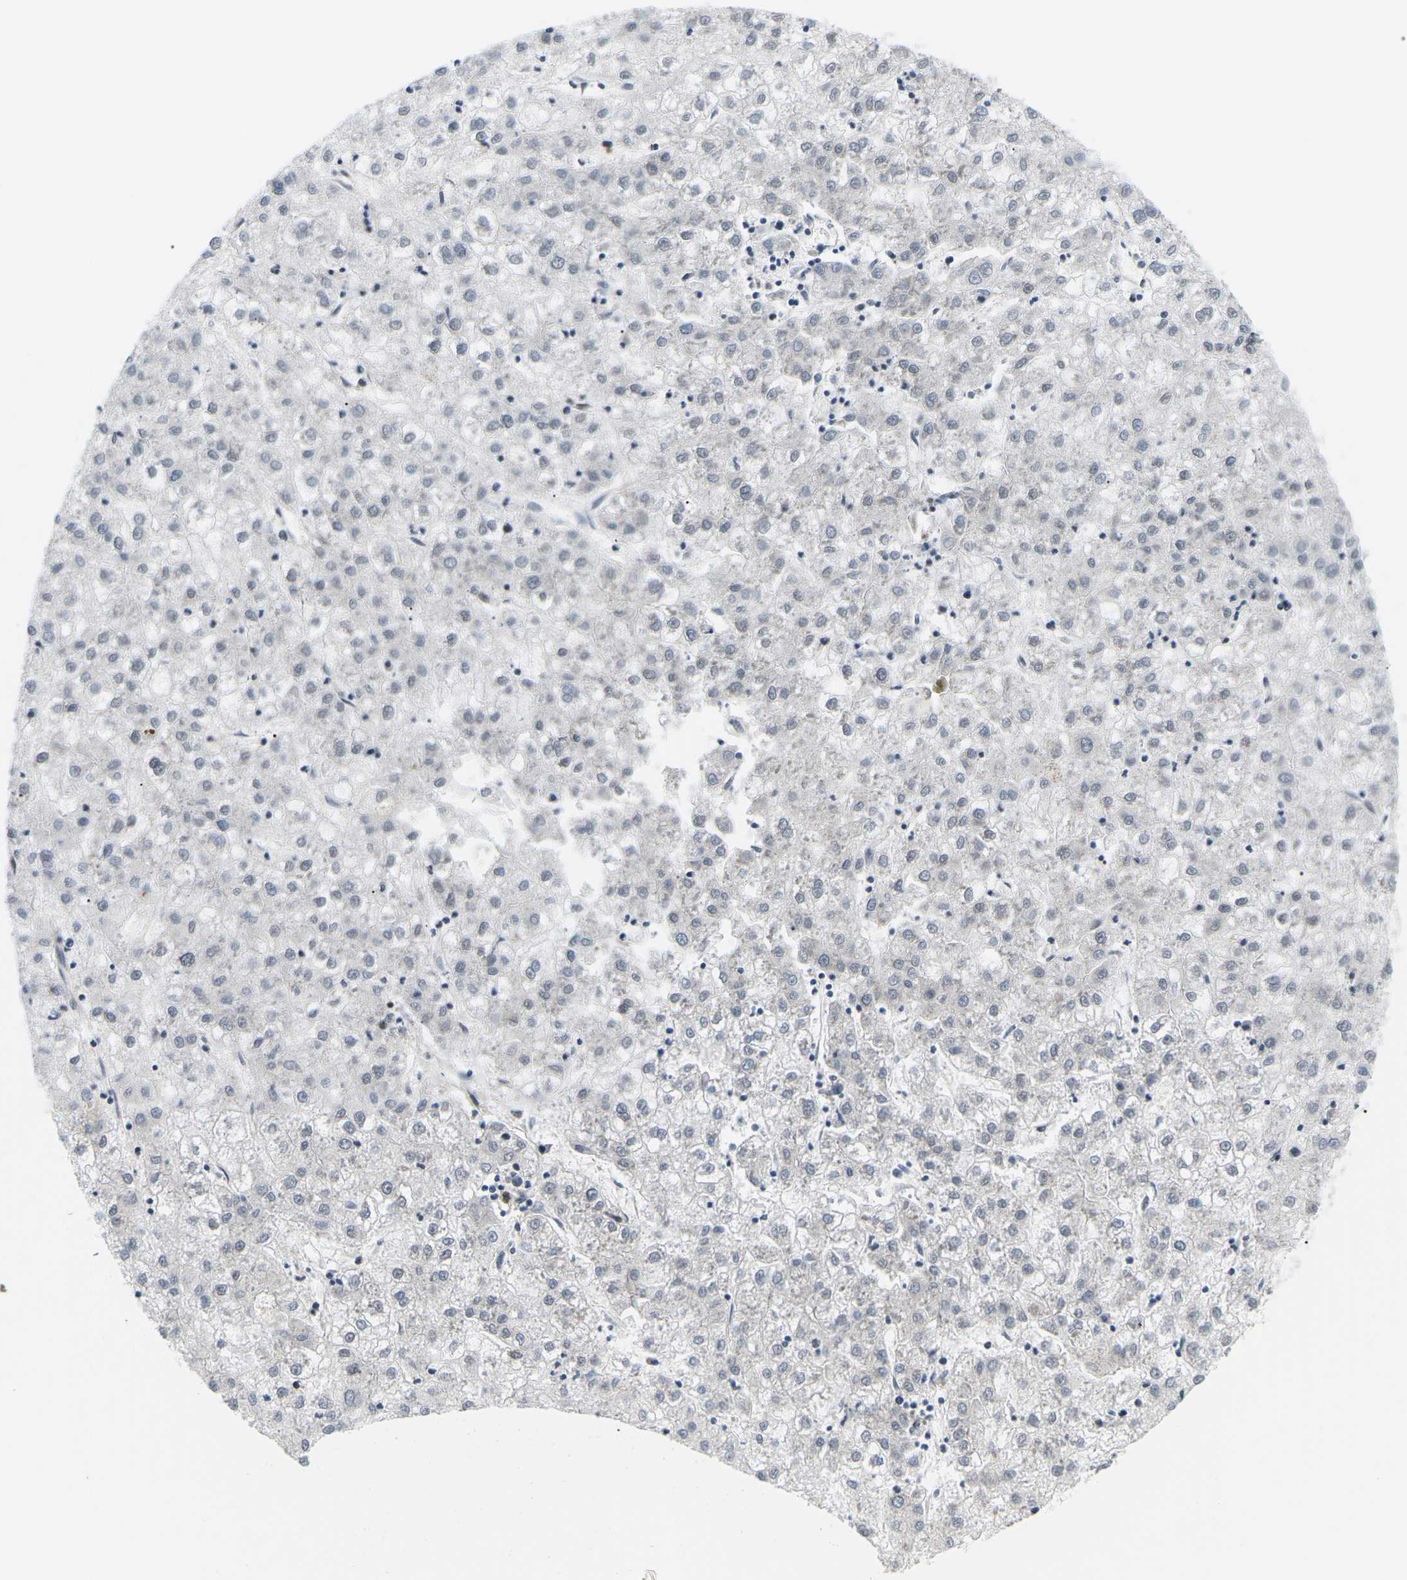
{"staining": {"intensity": "negative", "quantity": "none", "location": "none"}, "tissue": "liver cancer", "cell_type": "Tumor cells", "image_type": "cancer", "snomed": [{"axis": "morphology", "description": "Carcinoma, Hepatocellular, NOS"}, {"axis": "topography", "description": "Liver"}], "caption": "IHC of liver cancer shows no staining in tumor cells.", "gene": "CELF1", "patient": {"sex": "male", "age": 72}}